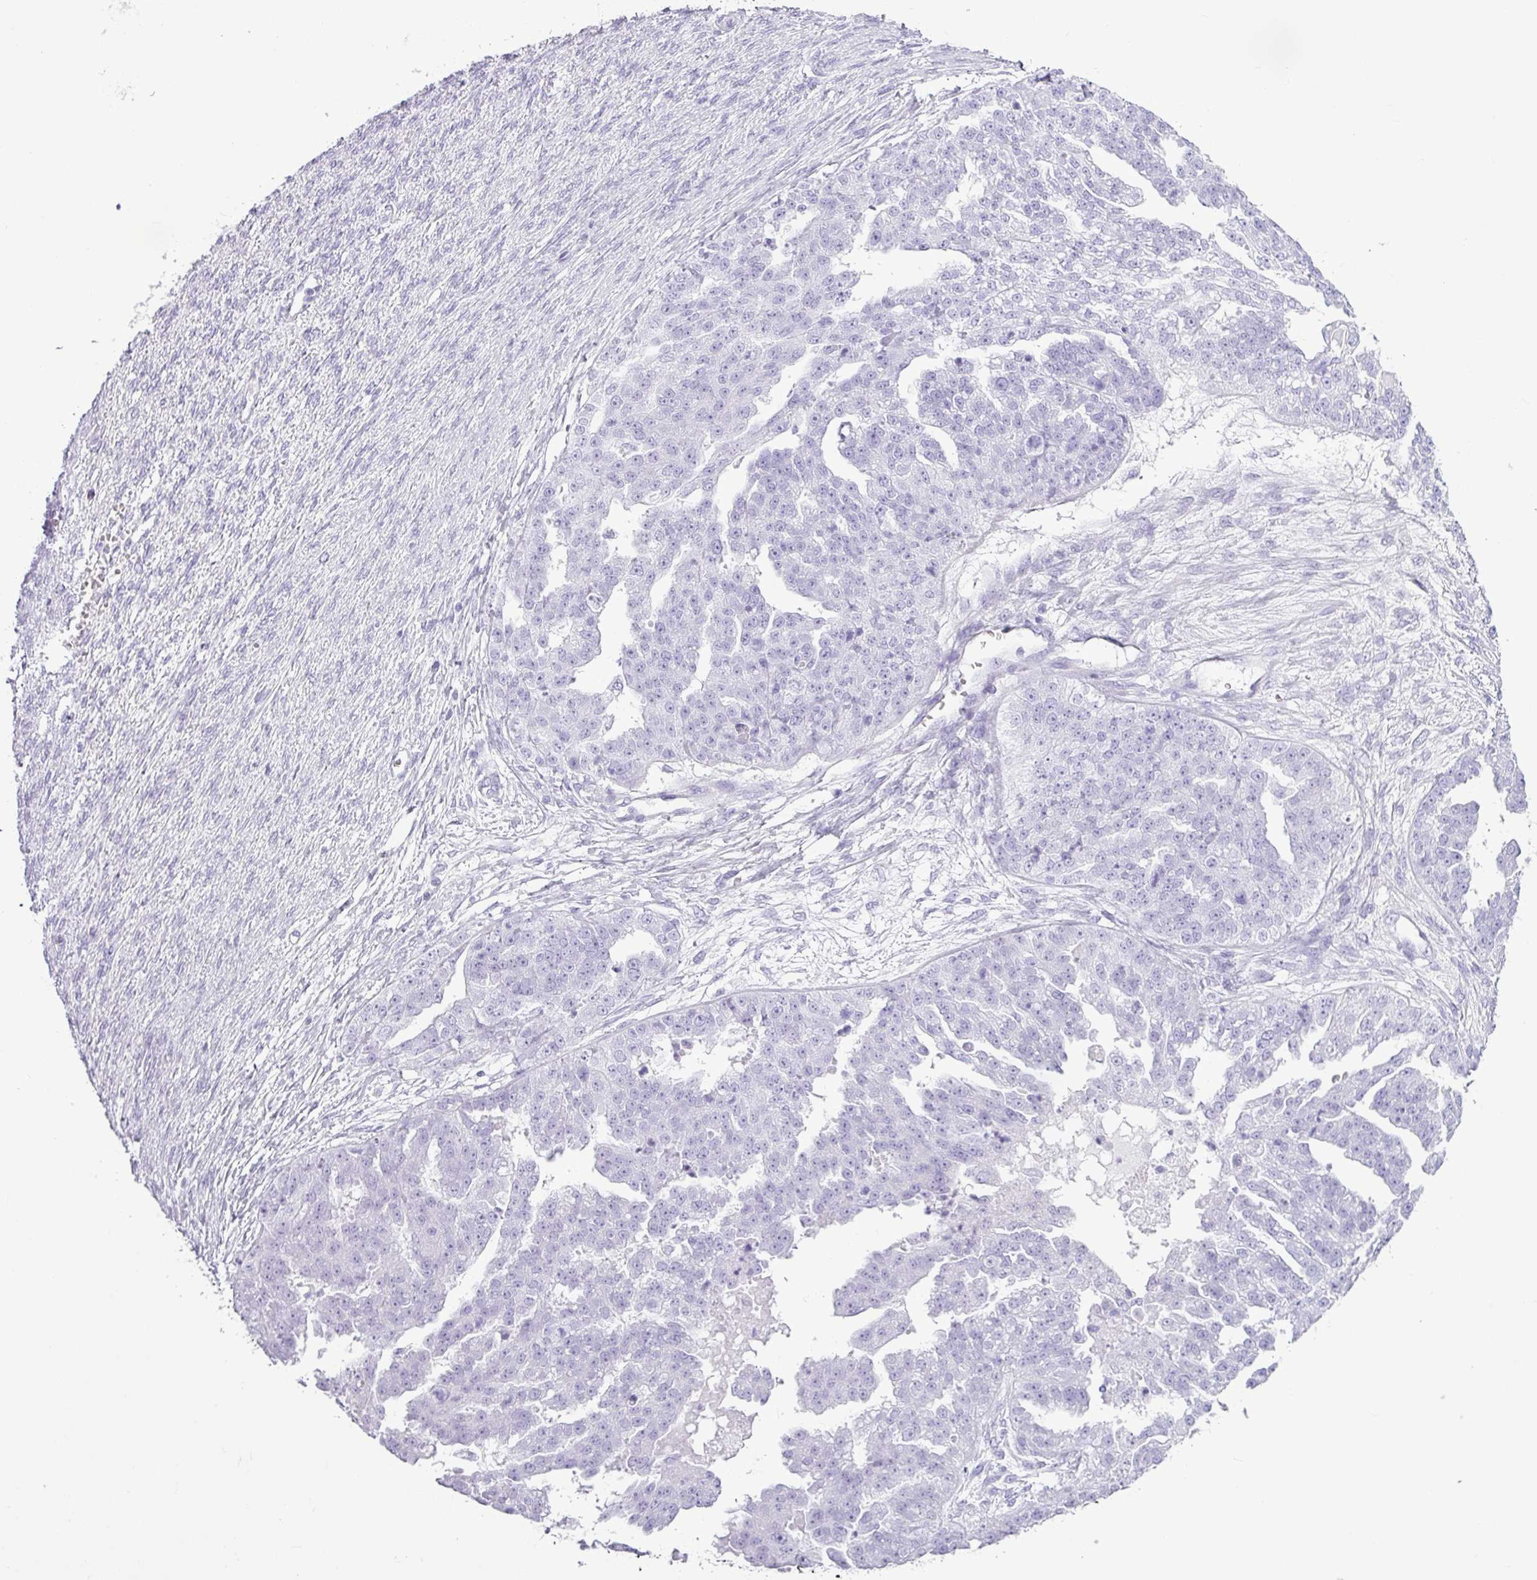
{"staining": {"intensity": "negative", "quantity": "none", "location": "none"}, "tissue": "ovarian cancer", "cell_type": "Tumor cells", "image_type": "cancer", "snomed": [{"axis": "morphology", "description": "Cystadenocarcinoma, serous, NOS"}, {"axis": "topography", "description": "Ovary"}], "caption": "Tumor cells show no significant expression in ovarian cancer (serous cystadenocarcinoma).", "gene": "AMY1B", "patient": {"sex": "female", "age": 58}}